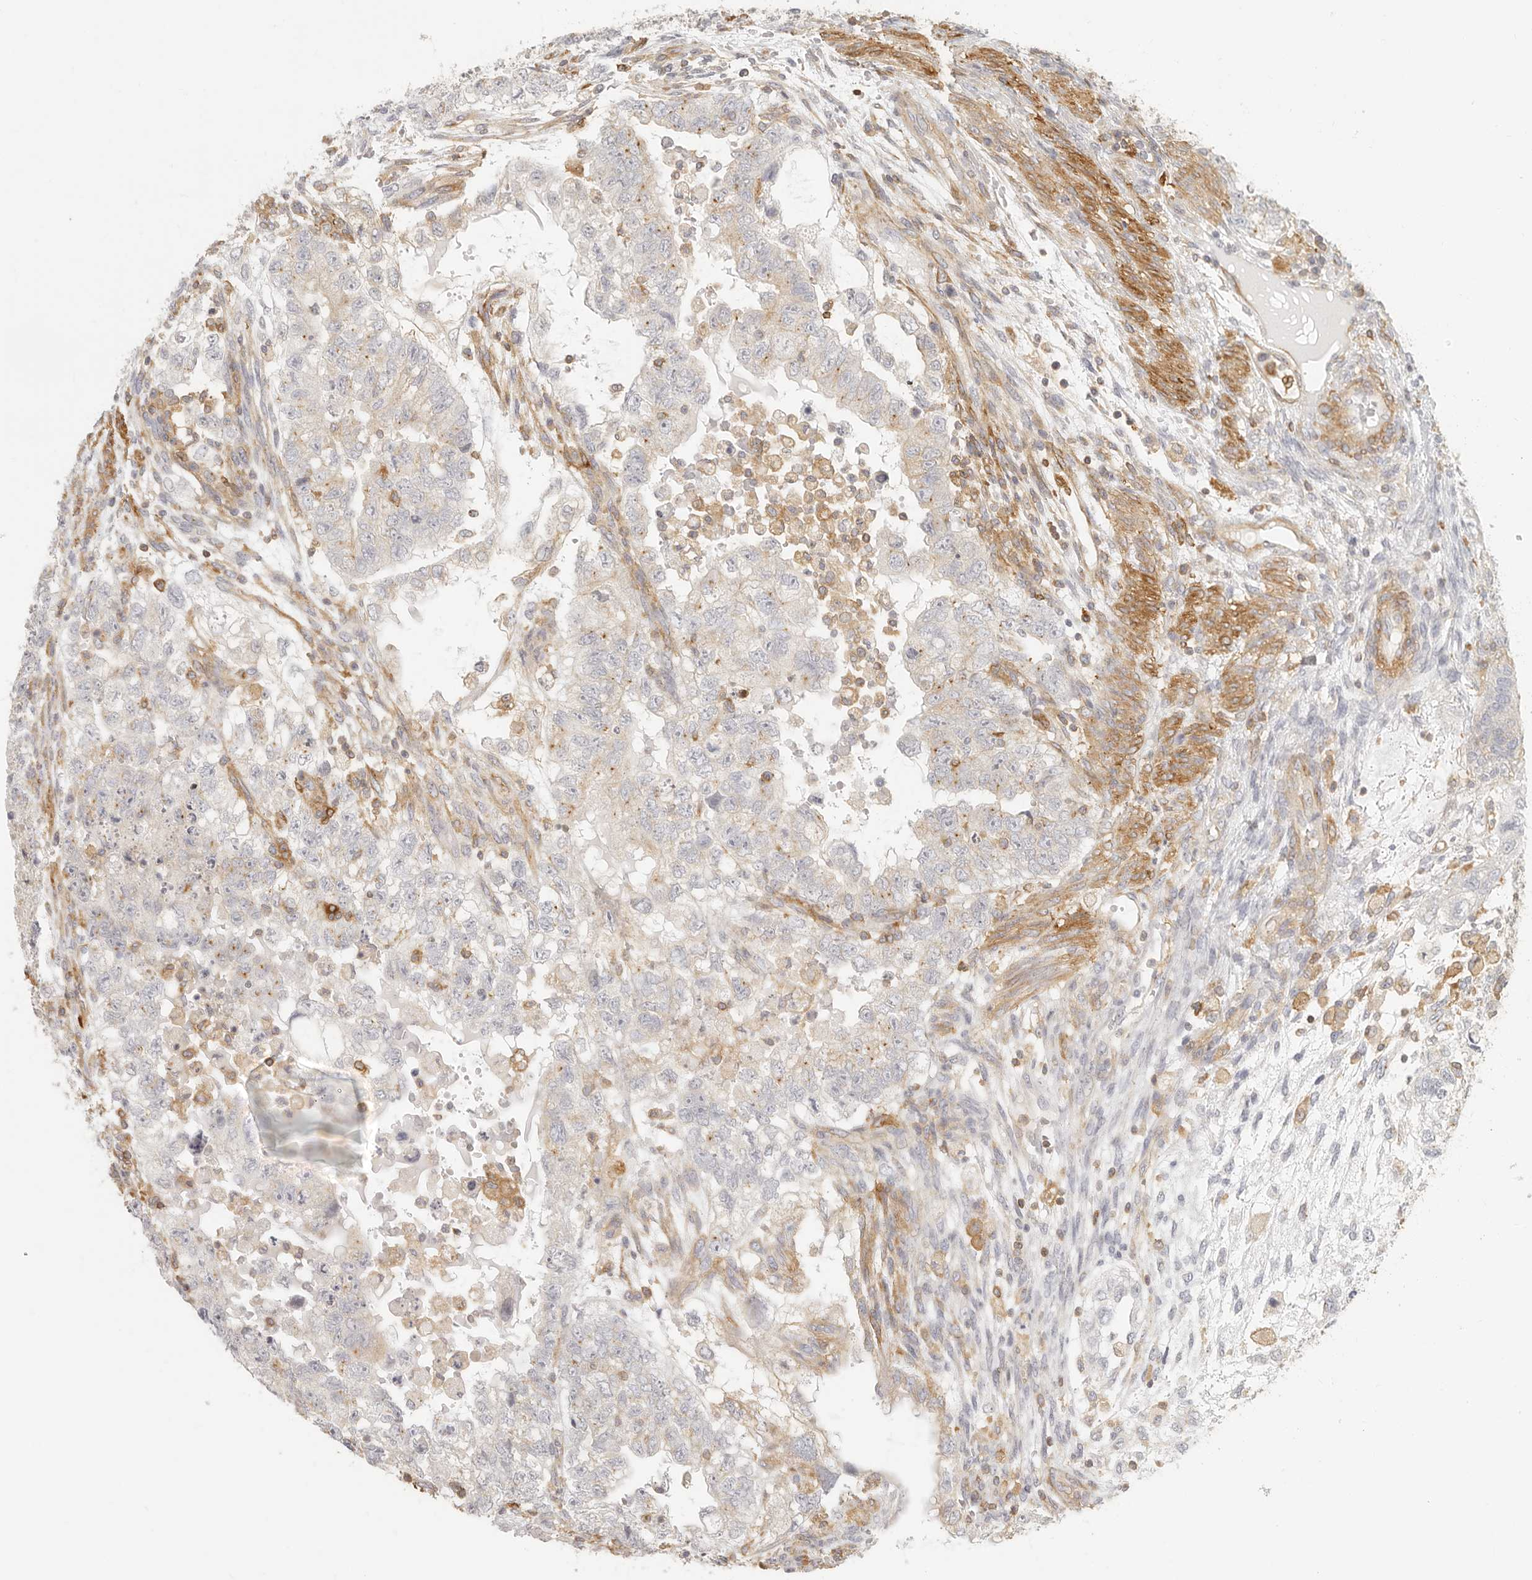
{"staining": {"intensity": "weak", "quantity": "<25%", "location": "cytoplasmic/membranous"}, "tissue": "testis cancer", "cell_type": "Tumor cells", "image_type": "cancer", "snomed": [{"axis": "morphology", "description": "Carcinoma, Embryonal, NOS"}, {"axis": "topography", "description": "Testis"}], "caption": "IHC micrograph of human testis embryonal carcinoma stained for a protein (brown), which exhibits no staining in tumor cells.", "gene": "NIBAN1", "patient": {"sex": "male", "age": 37}}